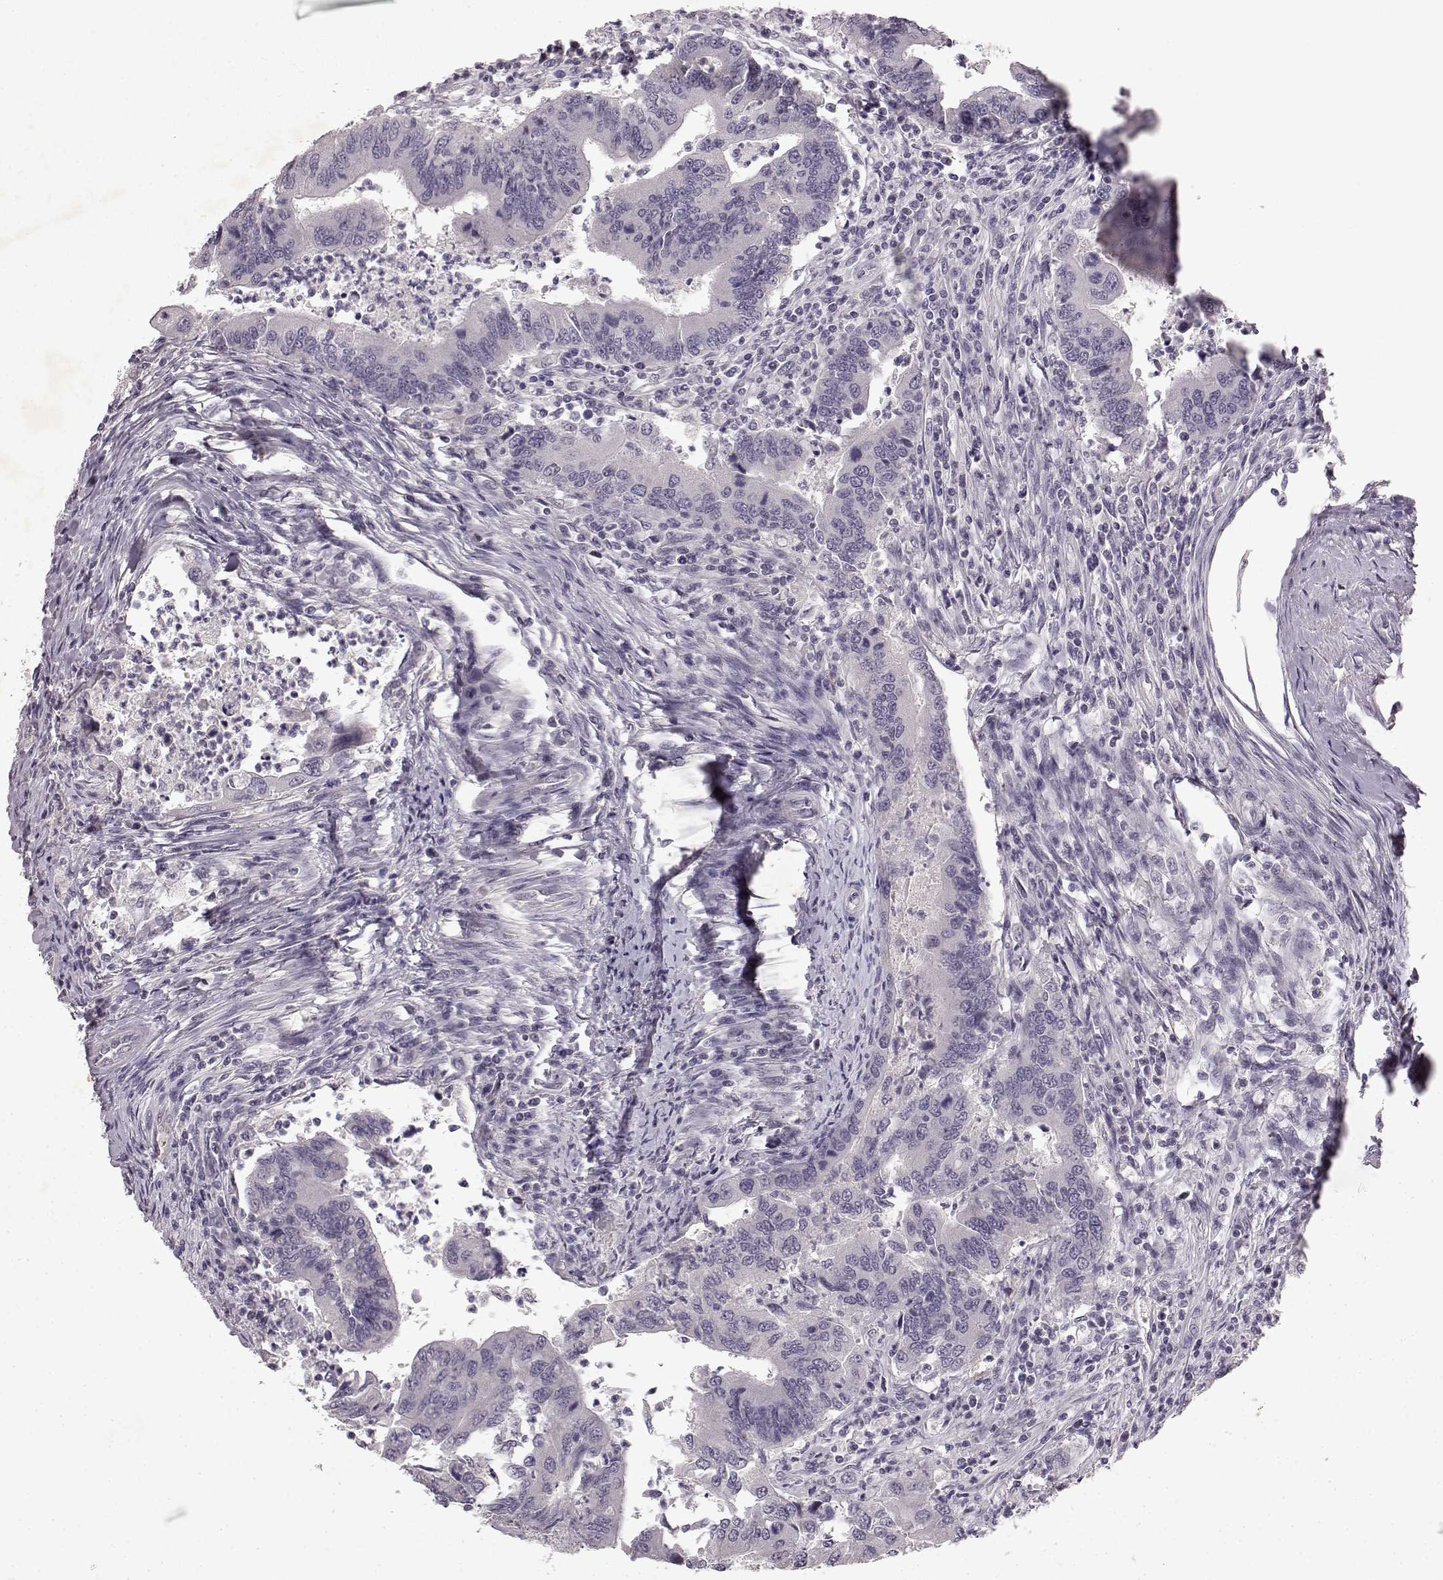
{"staining": {"intensity": "negative", "quantity": "none", "location": "none"}, "tissue": "colorectal cancer", "cell_type": "Tumor cells", "image_type": "cancer", "snomed": [{"axis": "morphology", "description": "Adenocarcinoma, NOS"}, {"axis": "topography", "description": "Colon"}], "caption": "DAB immunohistochemical staining of human adenocarcinoma (colorectal) displays no significant expression in tumor cells.", "gene": "SPAG17", "patient": {"sex": "female", "age": 67}}